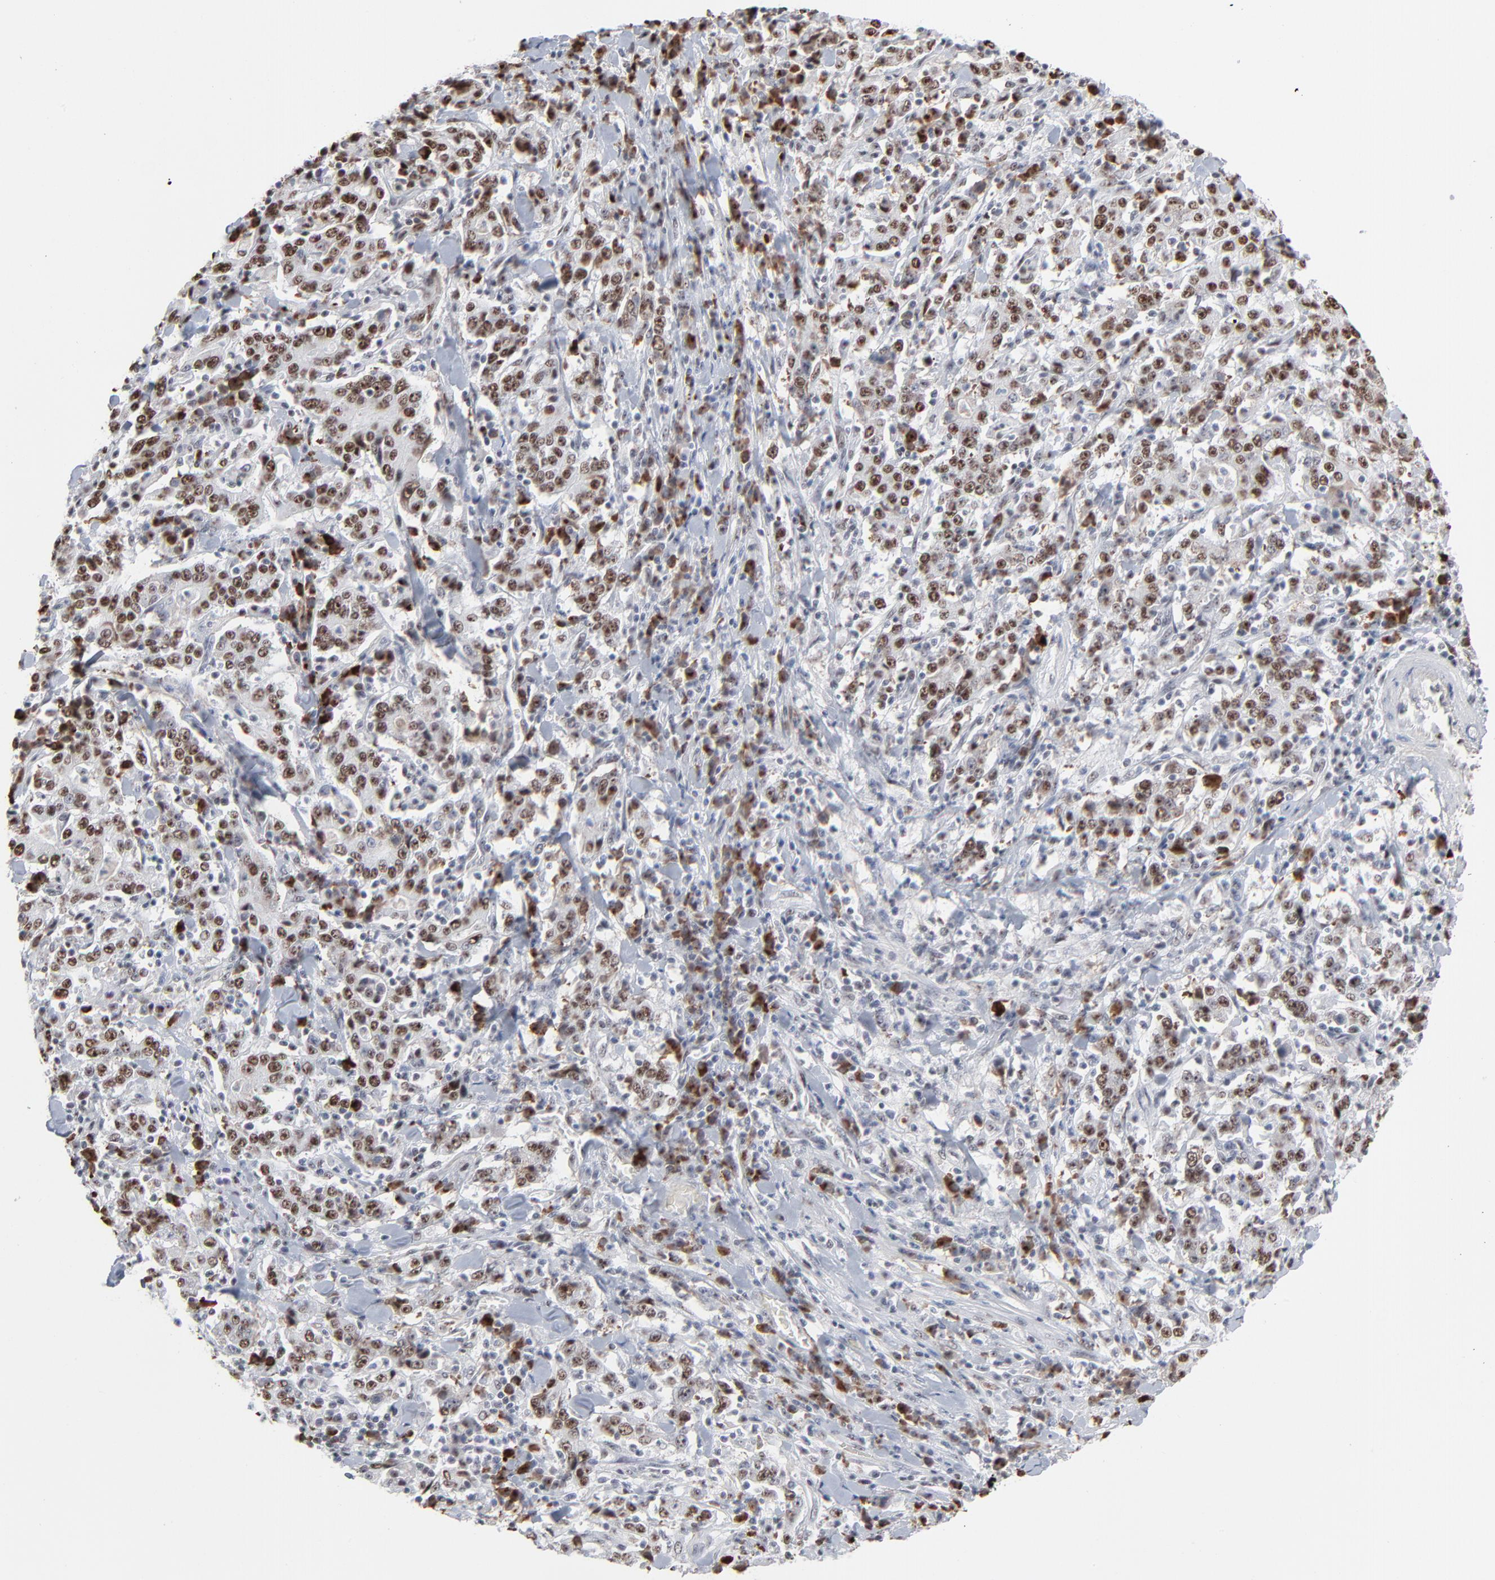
{"staining": {"intensity": "strong", "quantity": ">75%", "location": "nuclear"}, "tissue": "stomach cancer", "cell_type": "Tumor cells", "image_type": "cancer", "snomed": [{"axis": "morphology", "description": "Normal tissue, NOS"}, {"axis": "morphology", "description": "Adenocarcinoma, NOS"}, {"axis": "topography", "description": "Stomach, upper"}, {"axis": "topography", "description": "Stomach"}], "caption": "Protein positivity by immunohistochemistry (IHC) displays strong nuclear staining in about >75% of tumor cells in stomach cancer (adenocarcinoma). The protein of interest is shown in brown color, while the nuclei are stained blue.", "gene": "MPHOSPH6", "patient": {"sex": "male", "age": 59}}